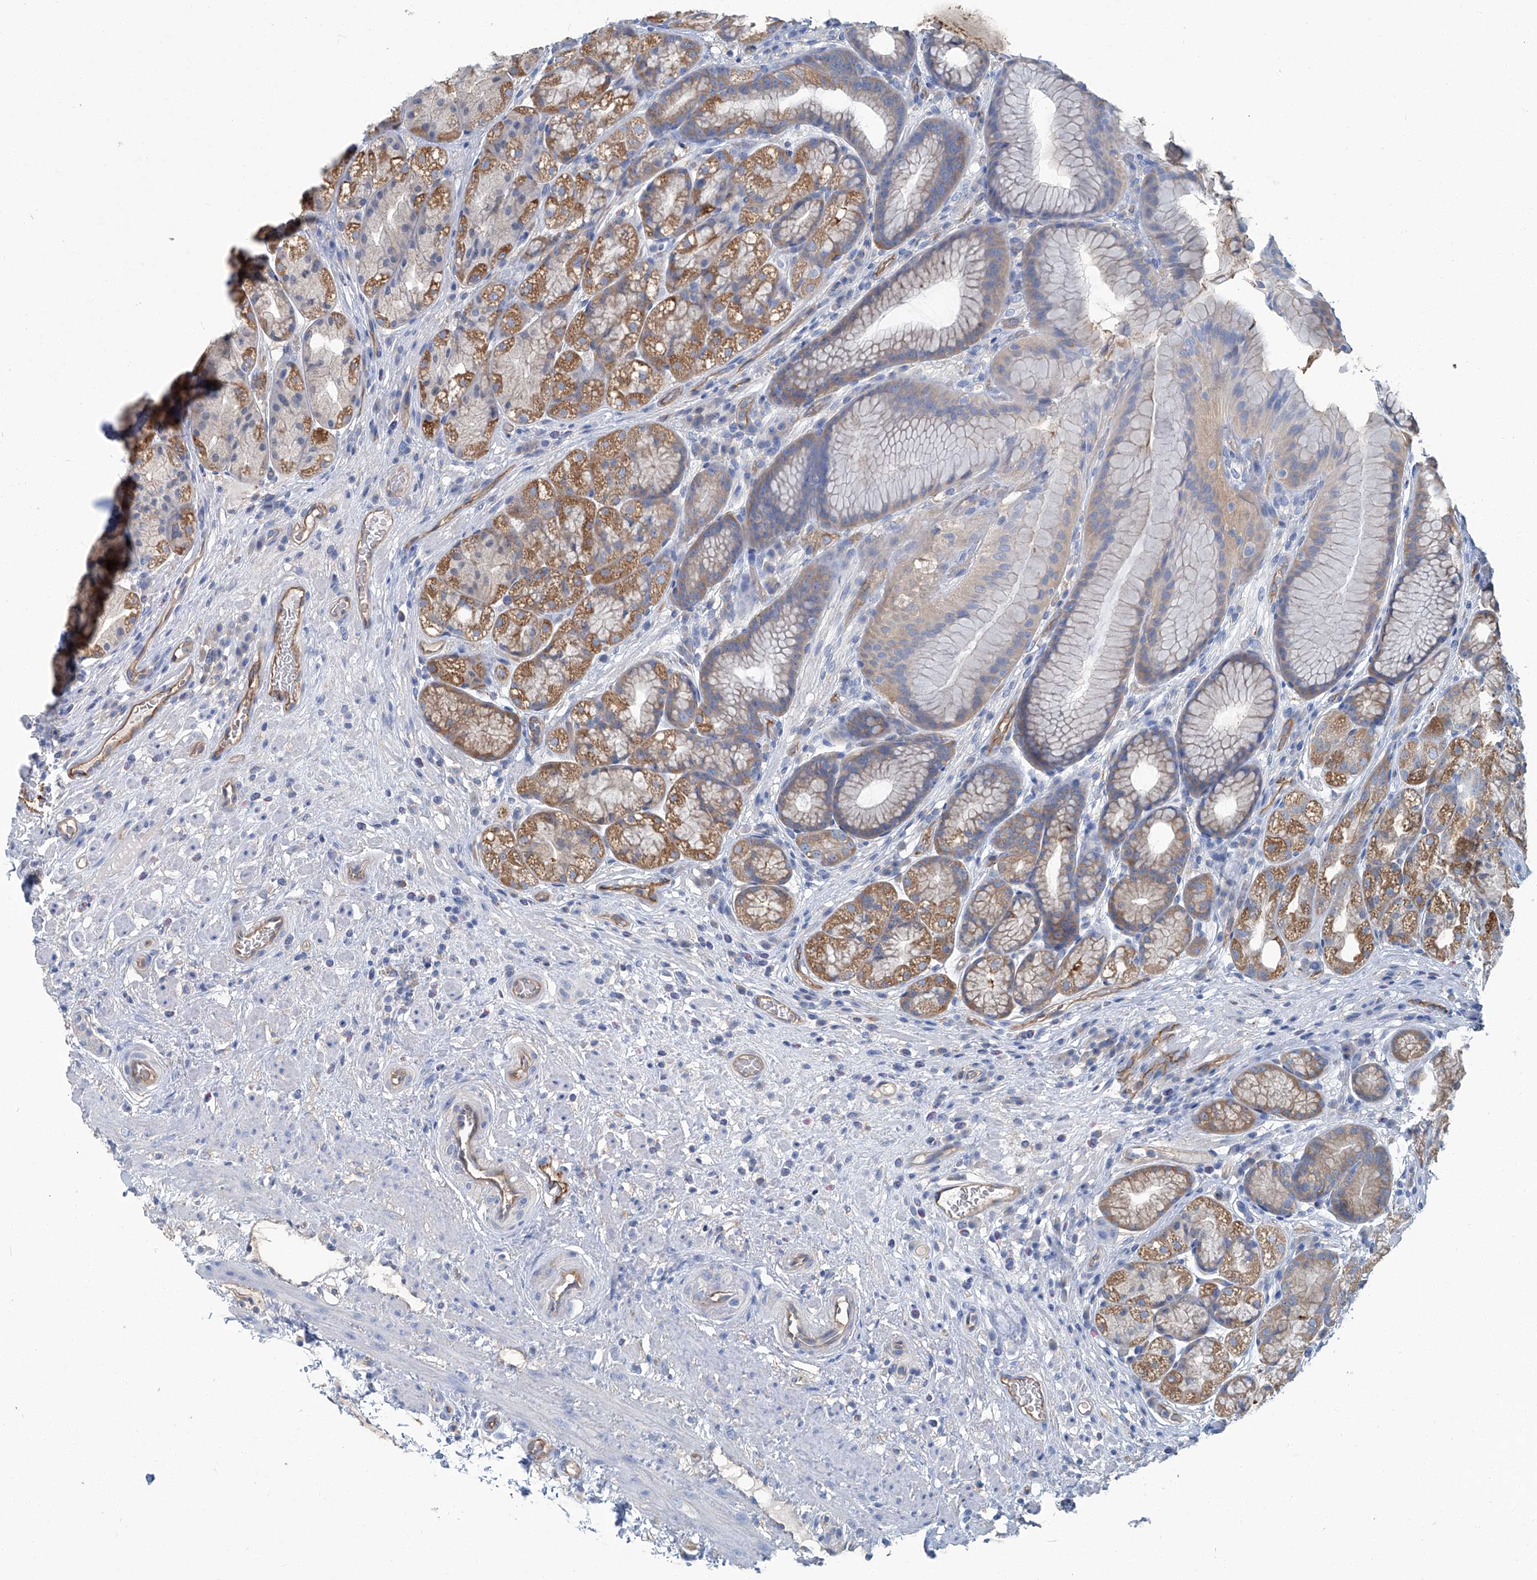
{"staining": {"intensity": "moderate", "quantity": ">75%", "location": "cytoplasmic/membranous"}, "tissue": "stomach", "cell_type": "Glandular cells", "image_type": "normal", "snomed": [{"axis": "morphology", "description": "Normal tissue, NOS"}, {"axis": "topography", "description": "Stomach"}], "caption": "A brown stain labels moderate cytoplasmic/membranous expression of a protein in glandular cells of benign stomach. (DAB (3,3'-diaminobenzidine) IHC, brown staining for protein, blue staining for nuclei).", "gene": "PFKL", "patient": {"sex": "male", "age": 57}}